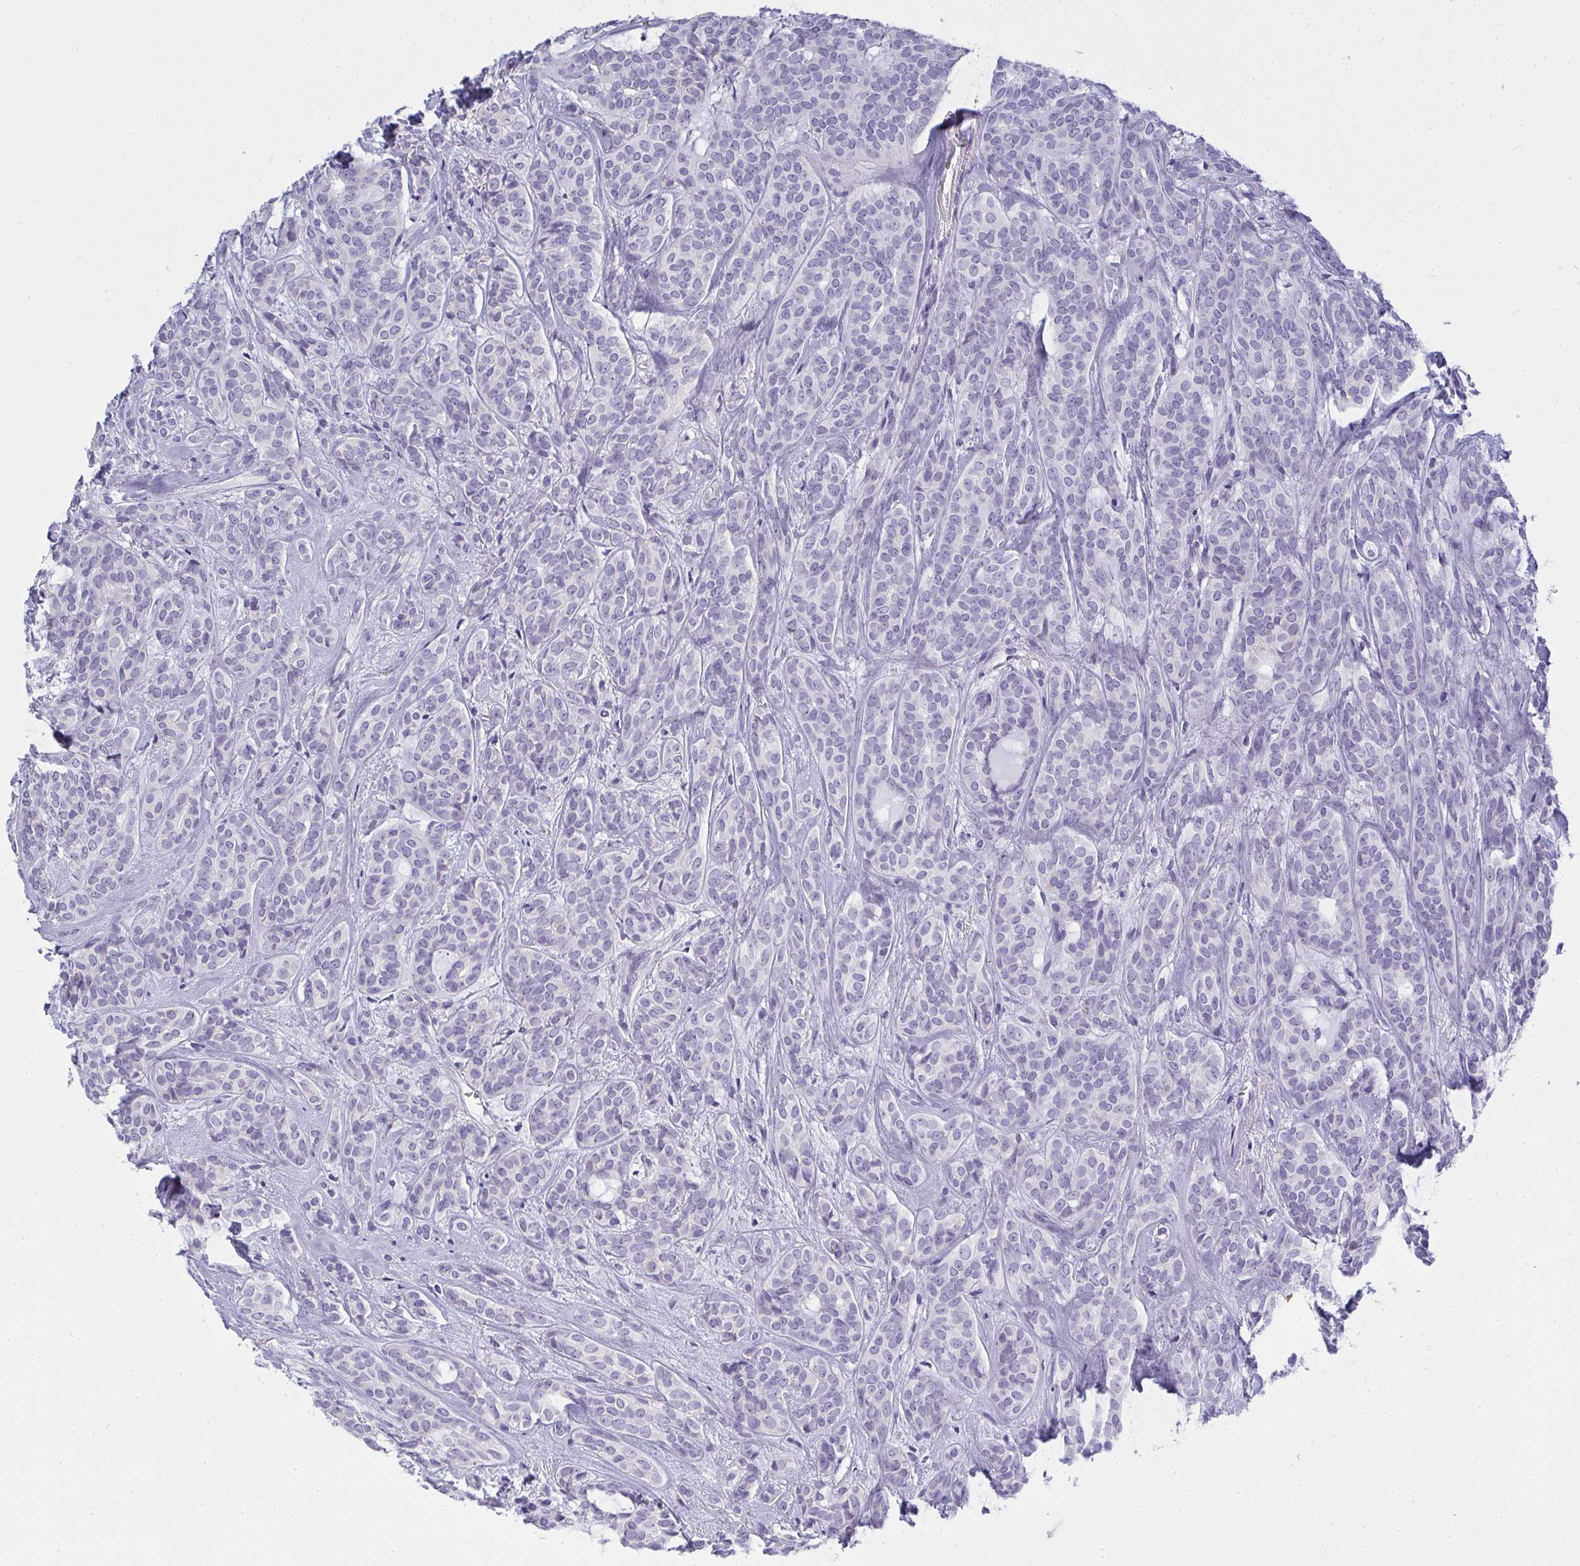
{"staining": {"intensity": "negative", "quantity": "none", "location": "none"}, "tissue": "head and neck cancer", "cell_type": "Tumor cells", "image_type": "cancer", "snomed": [{"axis": "morphology", "description": "Adenocarcinoma, NOS"}, {"axis": "topography", "description": "Head-Neck"}], "caption": "The micrograph reveals no significant expression in tumor cells of head and neck cancer.", "gene": "GSDMB", "patient": {"sex": "female", "age": 57}}